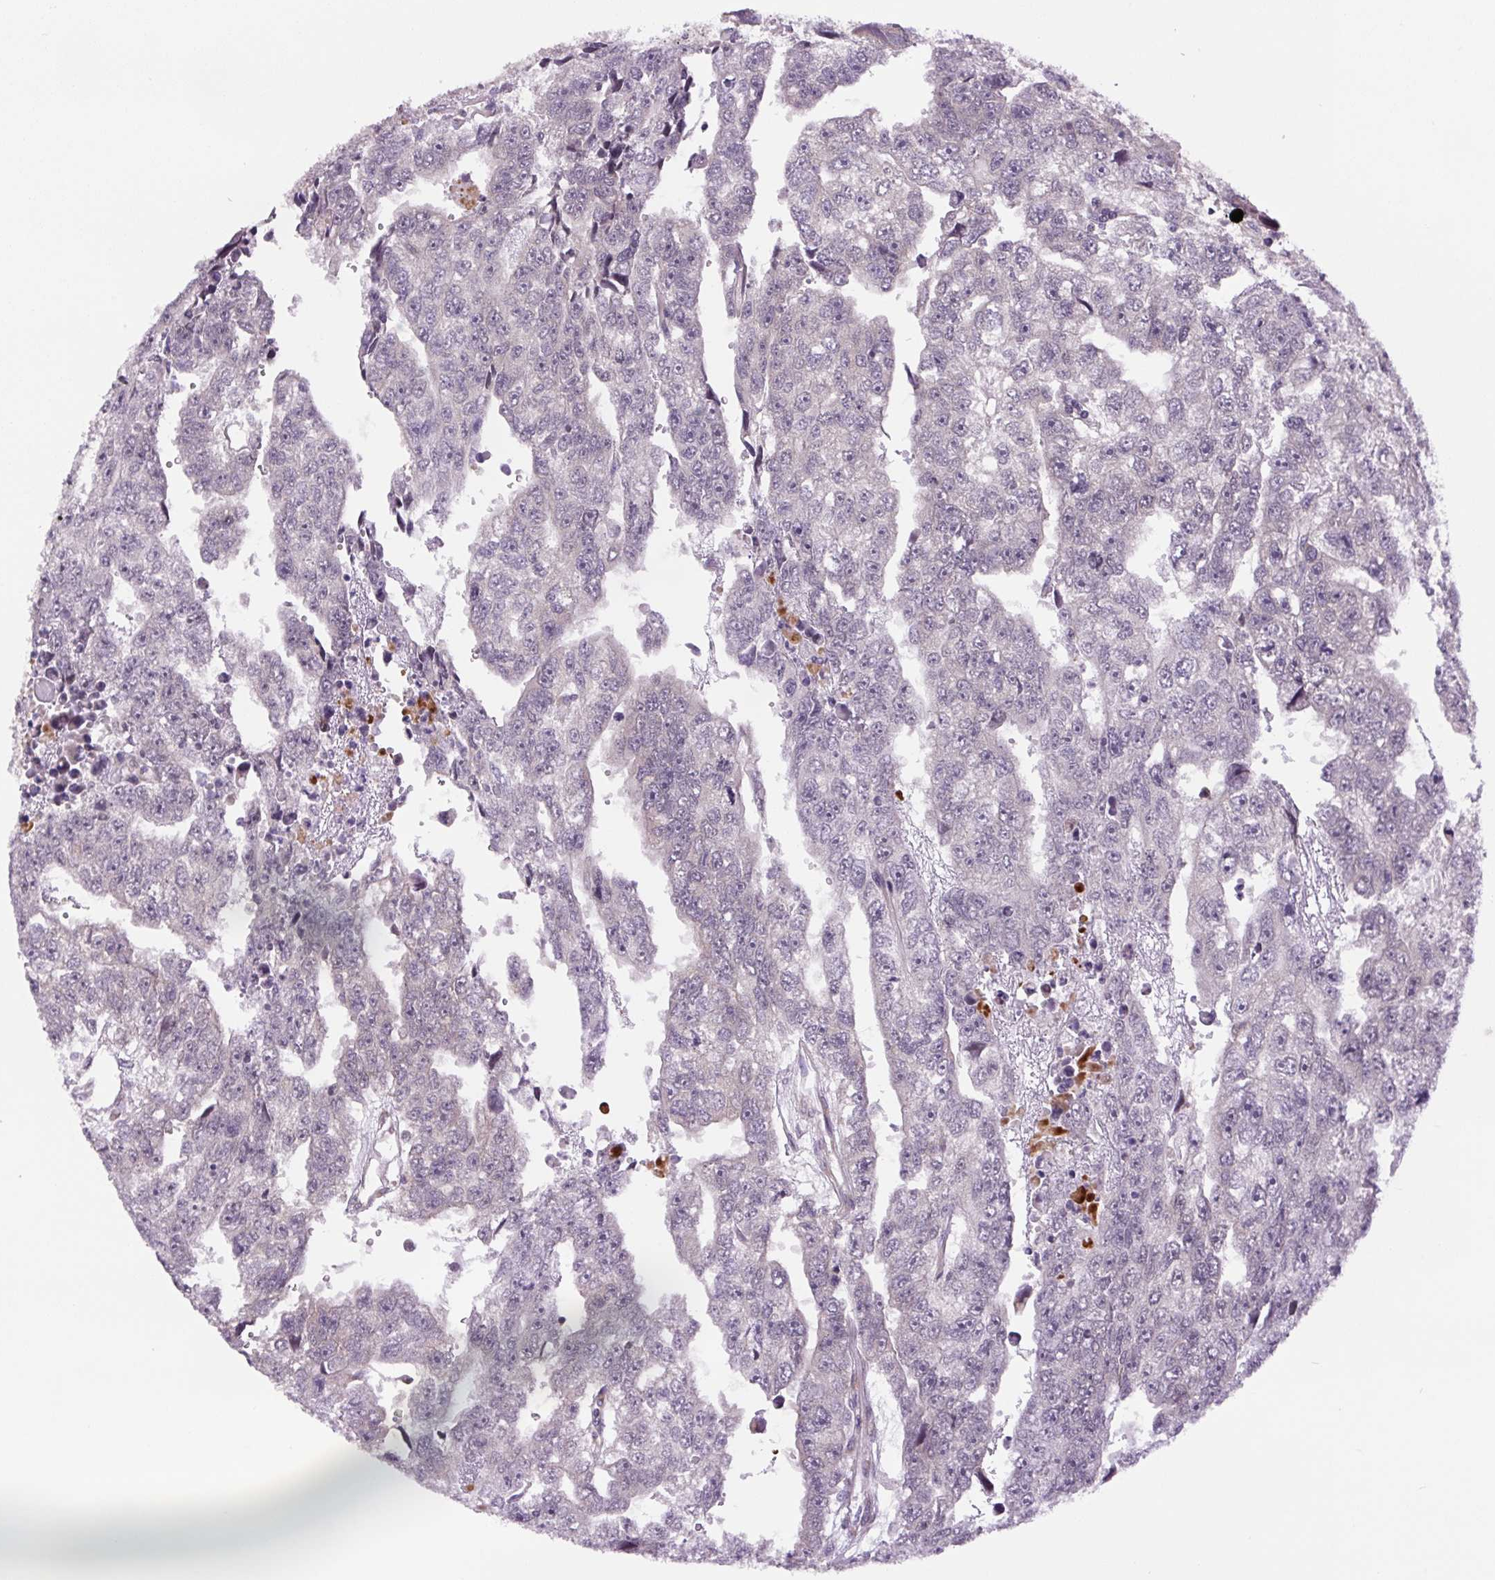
{"staining": {"intensity": "negative", "quantity": "none", "location": "none"}, "tissue": "testis cancer", "cell_type": "Tumor cells", "image_type": "cancer", "snomed": [{"axis": "morphology", "description": "Carcinoma, Embryonal, NOS"}, {"axis": "topography", "description": "Testis"}], "caption": "A high-resolution micrograph shows IHC staining of testis embryonal carcinoma, which reveals no significant expression in tumor cells.", "gene": "MINK1", "patient": {"sex": "male", "age": 20}}